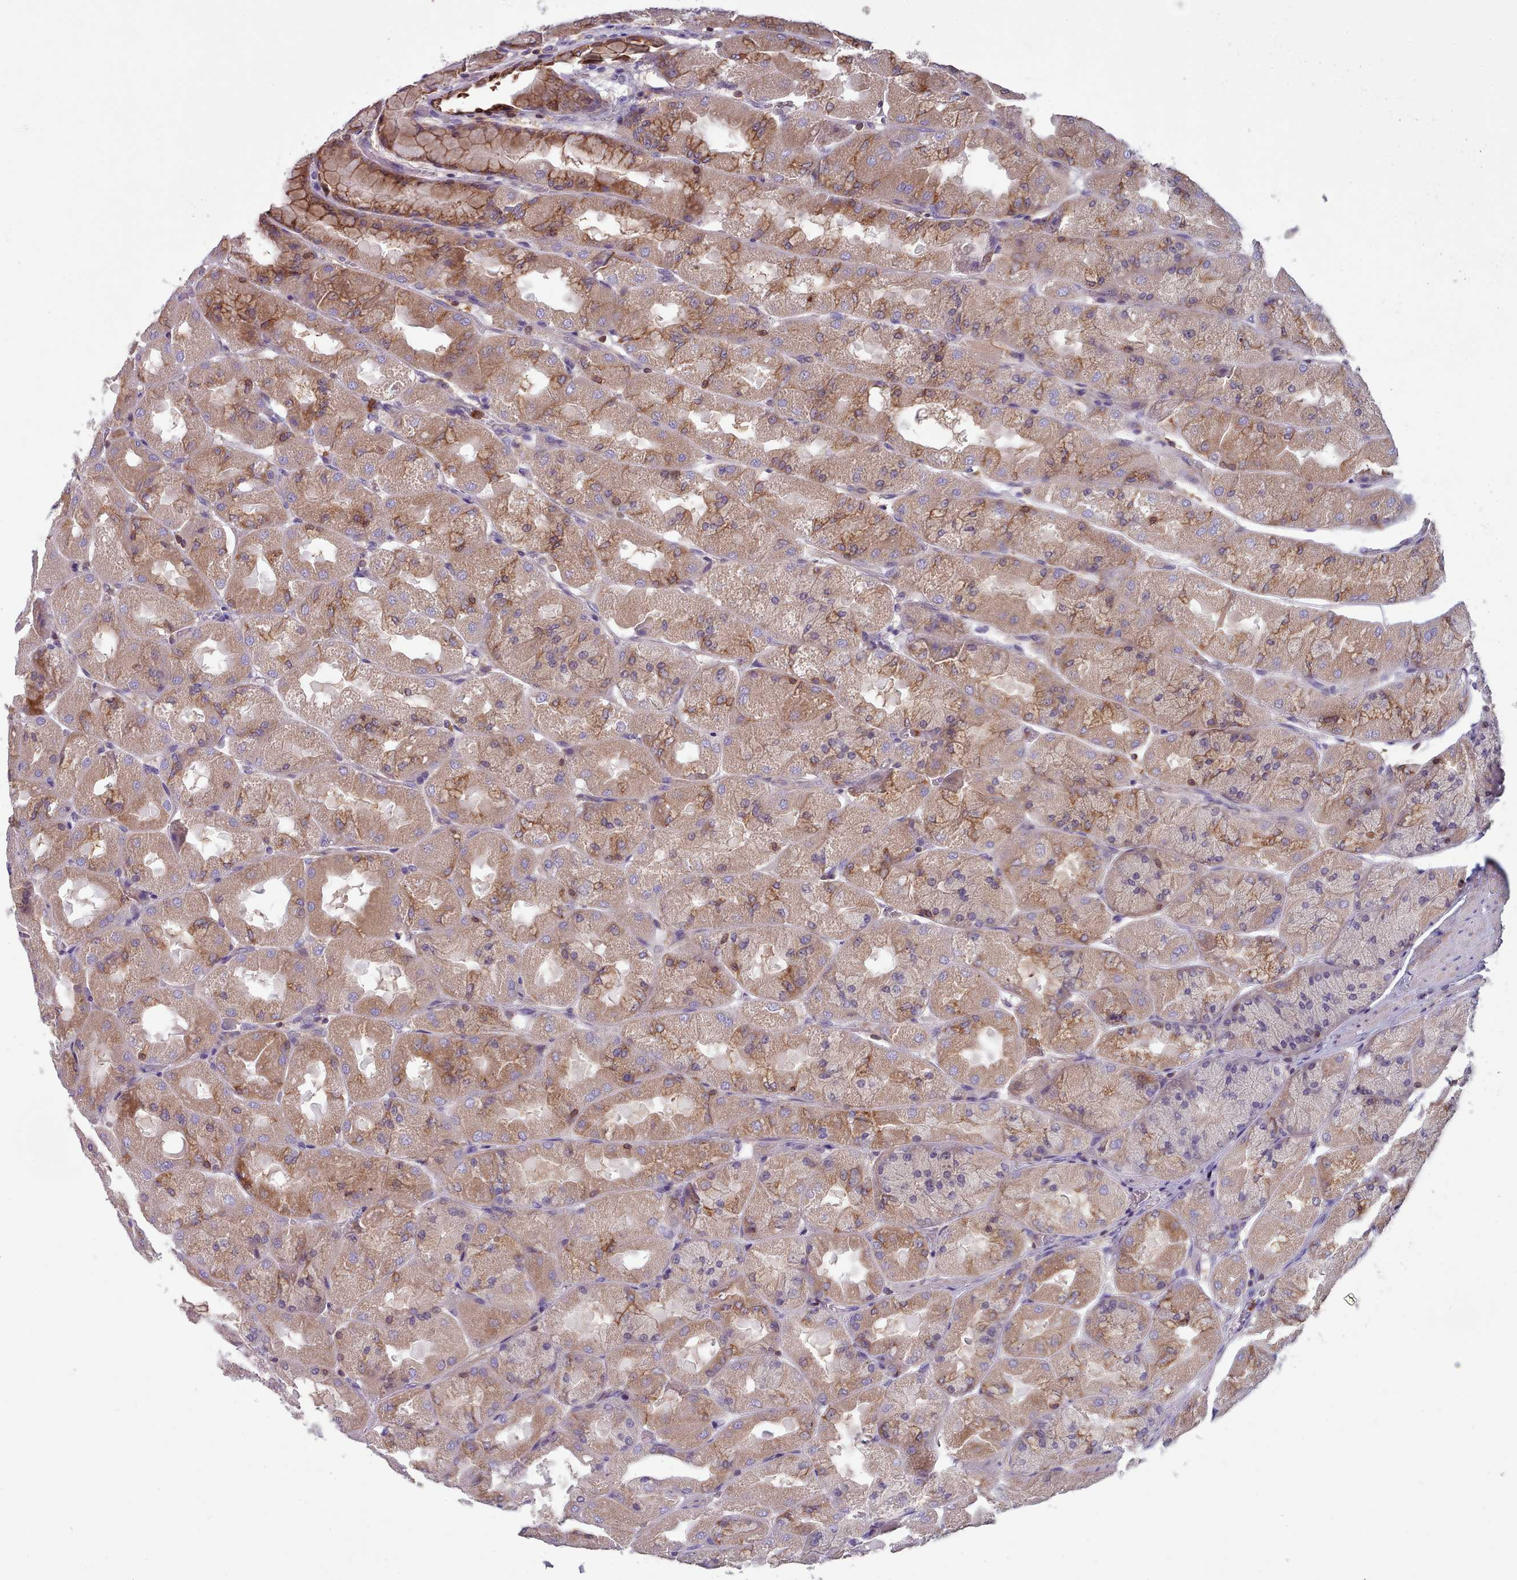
{"staining": {"intensity": "moderate", "quantity": "25%-75%", "location": "cytoplasmic/membranous"}, "tissue": "stomach", "cell_type": "Glandular cells", "image_type": "normal", "snomed": [{"axis": "morphology", "description": "Normal tissue, NOS"}, {"axis": "topography", "description": "Stomach"}], "caption": "Unremarkable stomach displays moderate cytoplasmic/membranous expression in approximately 25%-75% of glandular cells, visualized by immunohistochemistry. The protein of interest is stained brown, and the nuclei are stained in blue (DAB IHC with brightfield microscopy, high magnification).", "gene": "RAC1", "patient": {"sex": "female", "age": 61}}